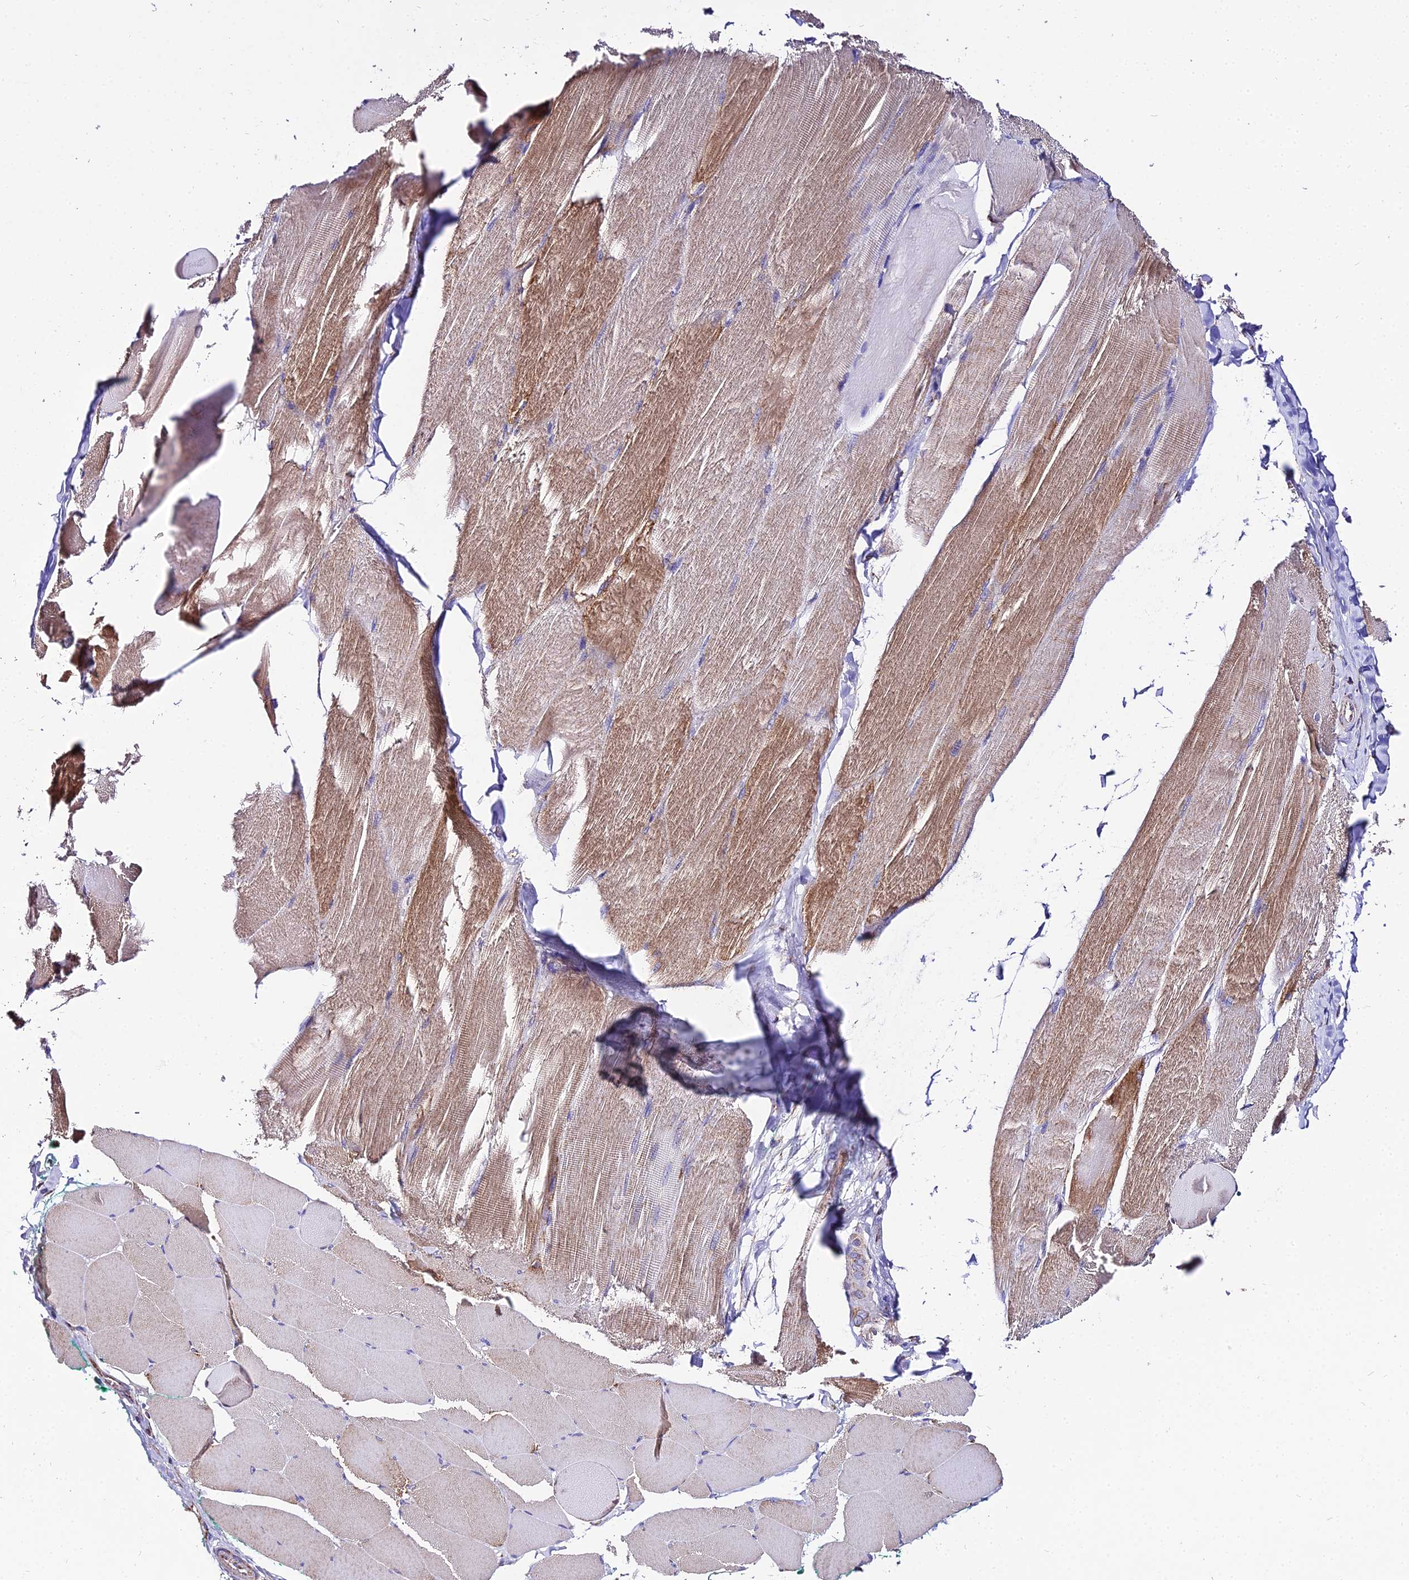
{"staining": {"intensity": "moderate", "quantity": "25%-75%", "location": "cytoplasmic/membranous"}, "tissue": "skeletal muscle", "cell_type": "Myocytes", "image_type": "normal", "snomed": [{"axis": "morphology", "description": "Normal tissue, NOS"}, {"axis": "morphology", "description": "Squamous cell carcinoma, NOS"}, {"axis": "topography", "description": "Skeletal muscle"}], "caption": "IHC micrograph of unremarkable human skeletal muscle stained for a protein (brown), which exhibits medium levels of moderate cytoplasmic/membranous staining in approximately 25%-75% of myocytes.", "gene": "OCIAD1", "patient": {"sex": "male", "age": 51}}